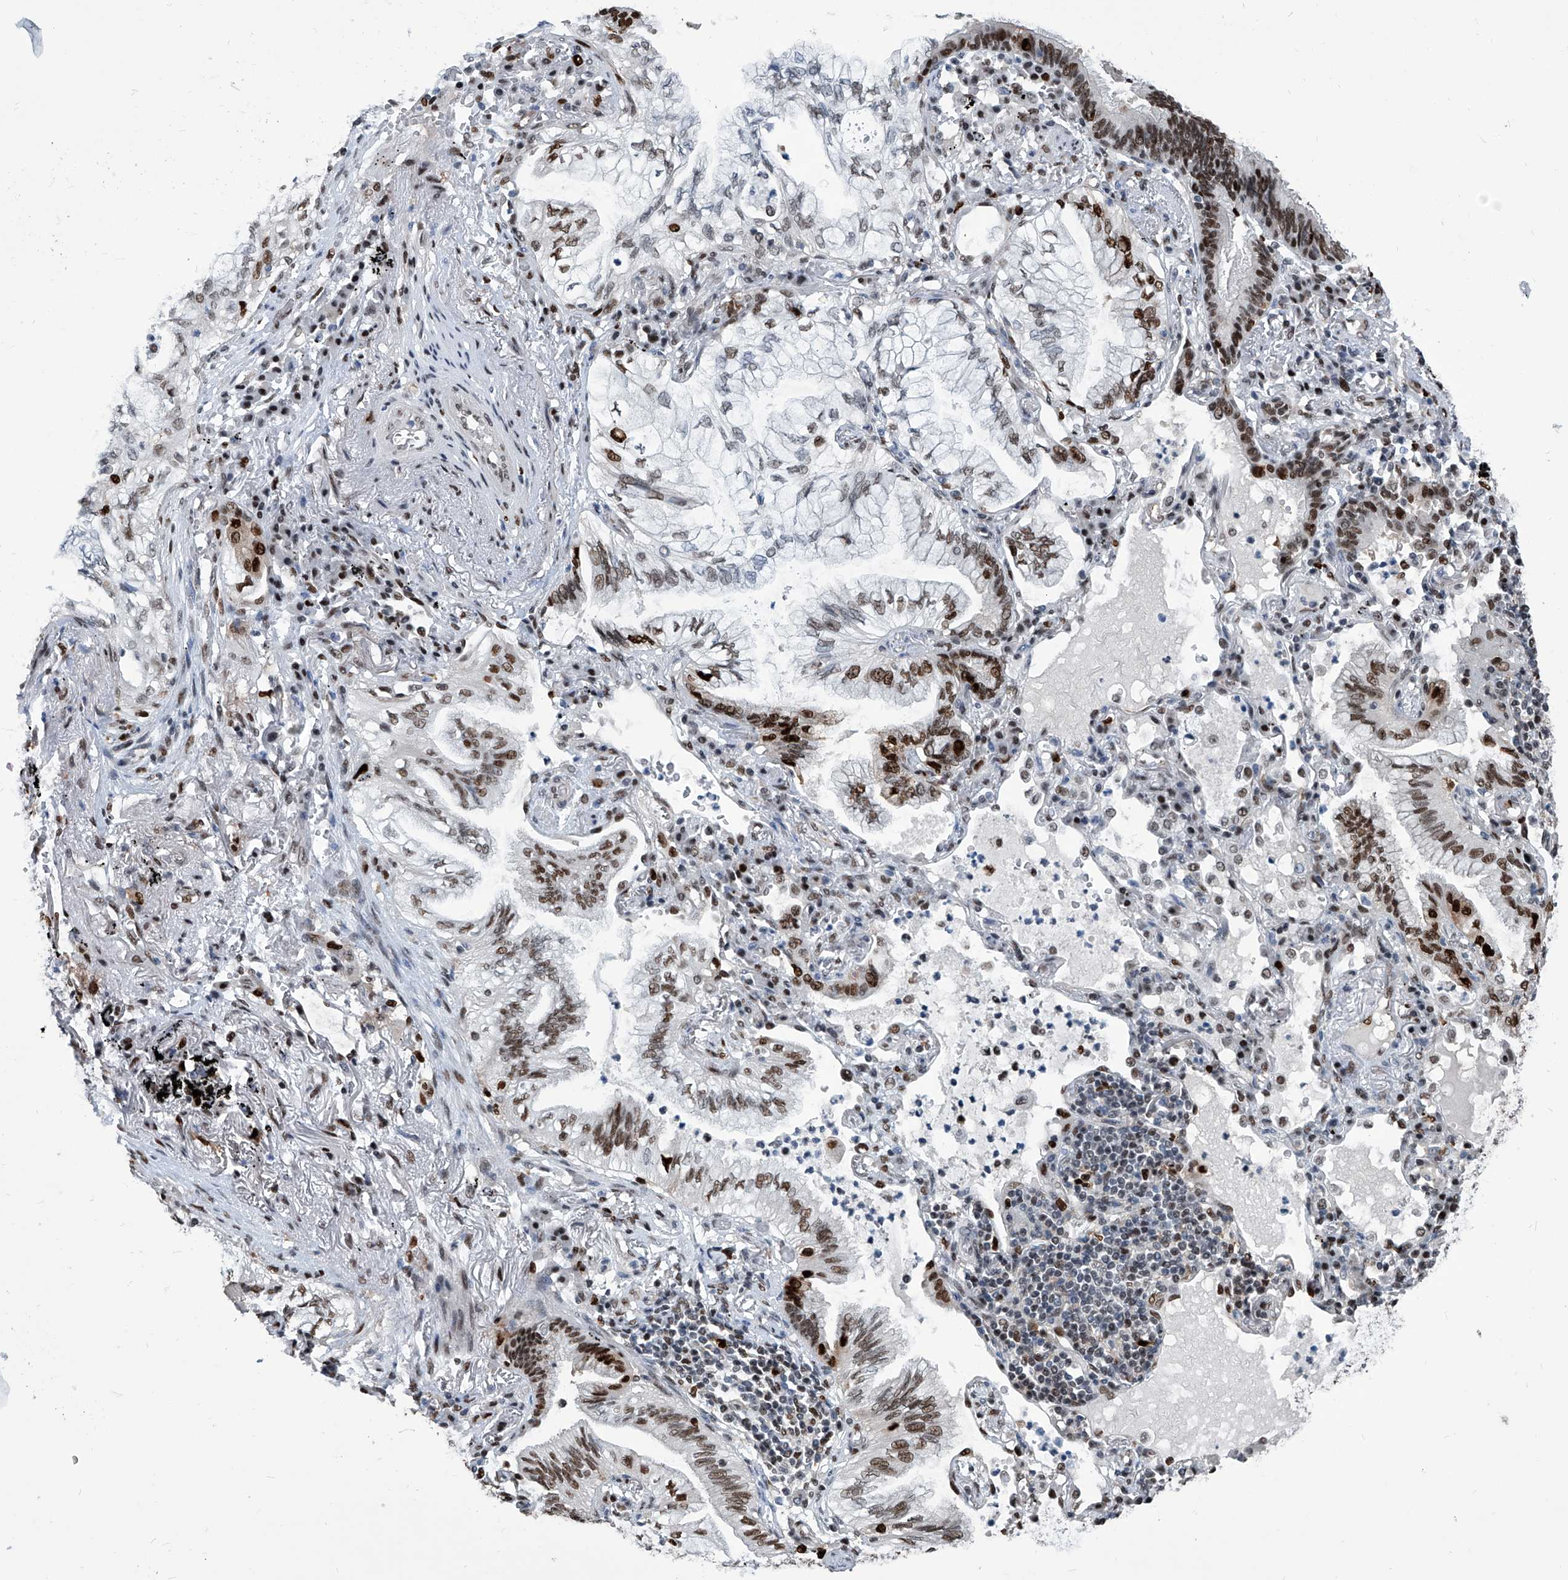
{"staining": {"intensity": "strong", "quantity": "<25%", "location": "nuclear"}, "tissue": "lung cancer", "cell_type": "Tumor cells", "image_type": "cancer", "snomed": [{"axis": "morphology", "description": "Adenocarcinoma, NOS"}, {"axis": "topography", "description": "Lung"}], "caption": "This photomicrograph shows lung cancer stained with immunohistochemistry to label a protein in brown. The nuclear of tumor cells show strong positivity for the protein. Nuclei are counter-stained blue.", "gene": "PCNA", "patient": {"sex": "female", "age": 70}}